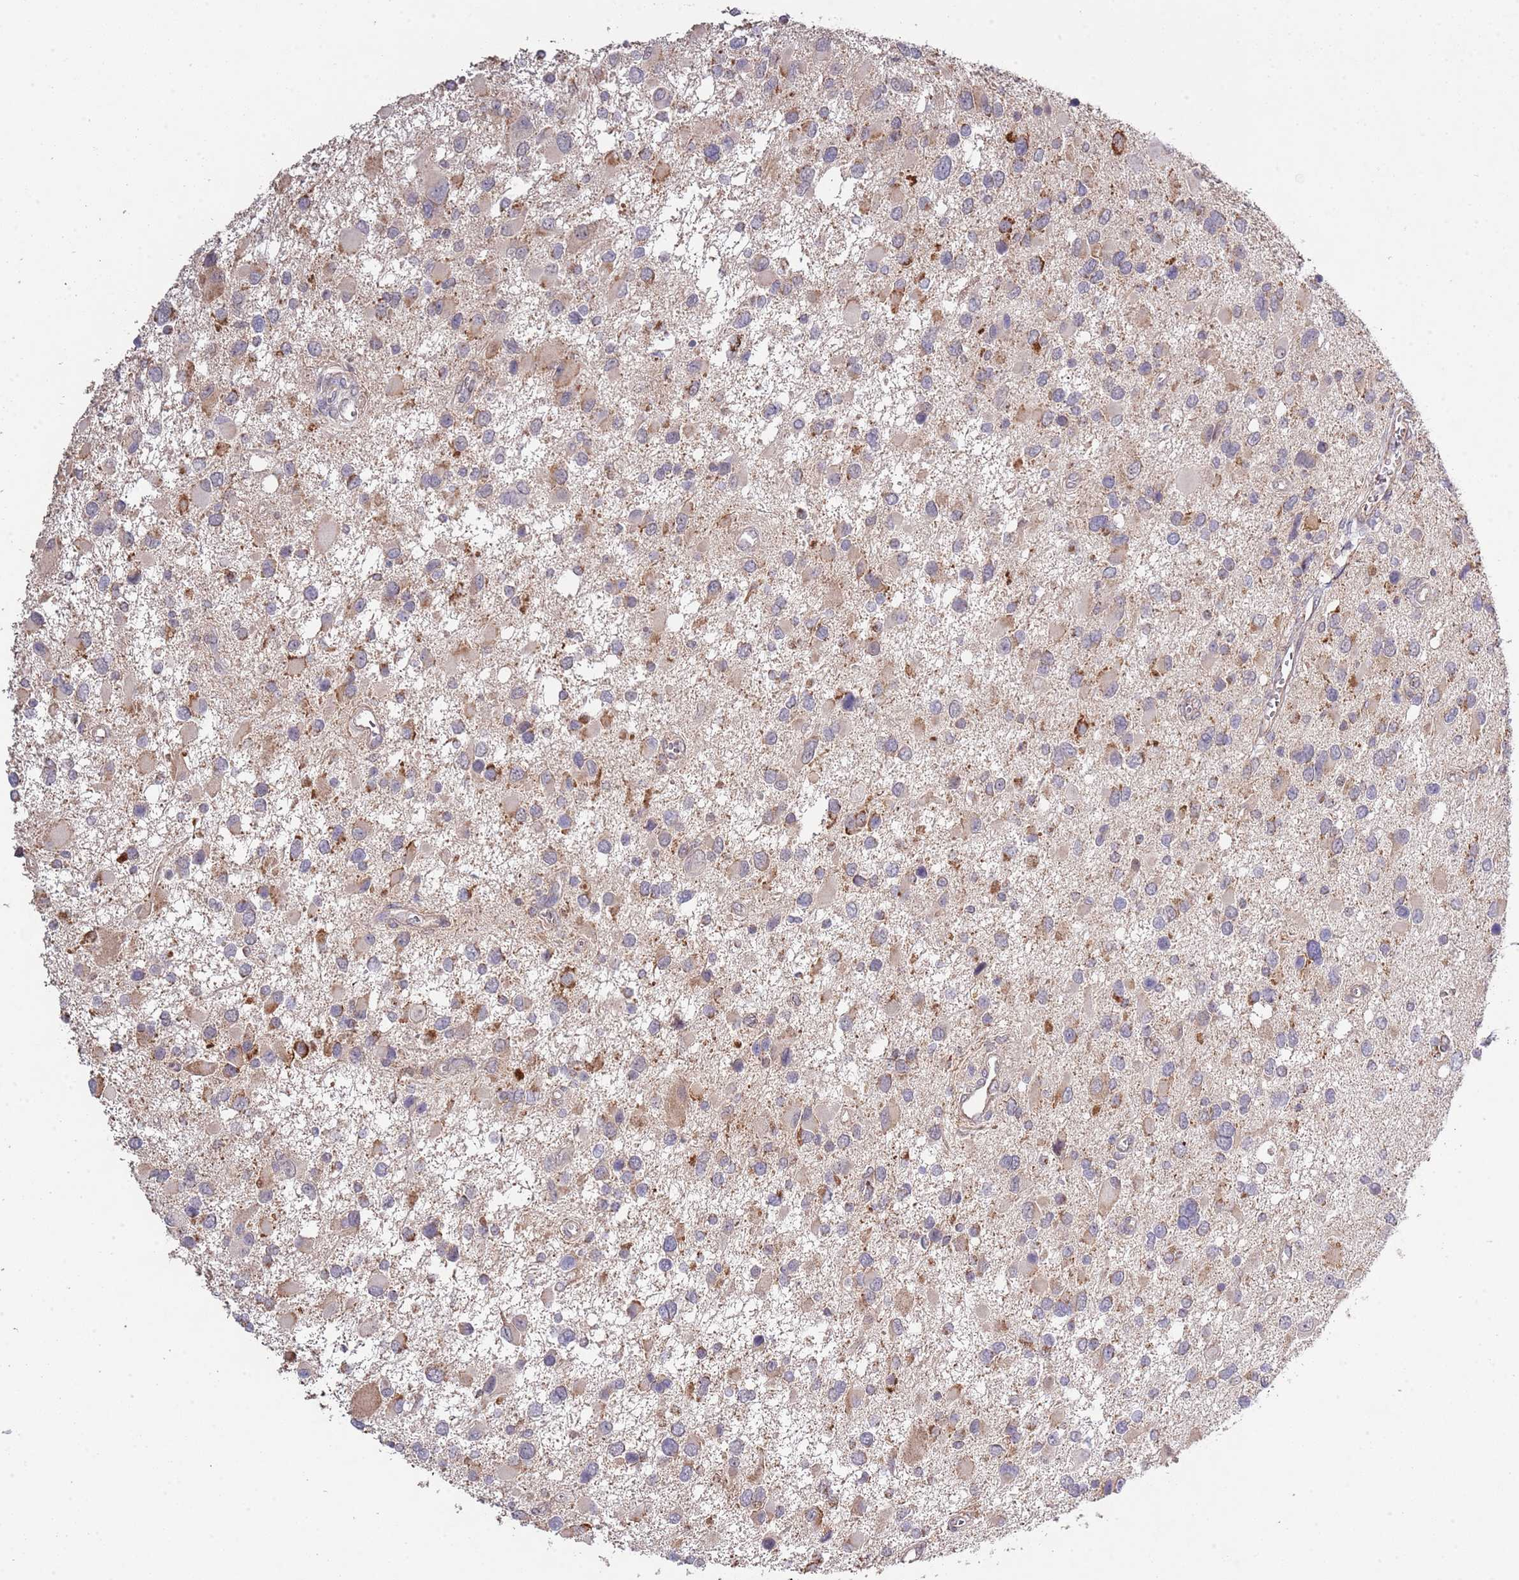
{"staining": {"intensity": "moderate", "quantity": "<25%", "location": "cytoplasmic/membranous"}, "tissue": "glioma", "cell_type": "Tumor cells", "image_type": "cancer", "snomed": [{"axis": "morphology", "description": "Glioma, malignant, High grade"}, {"axis": "topography", "description": "Brain"}], "caption": "Brown immunohistochemical staining in glioma shows moderate cytoplasmic/membranous expression in about <25% of tumor cells.", "gene": "IVD", "patient": {"sex": "male", "age": 53}}